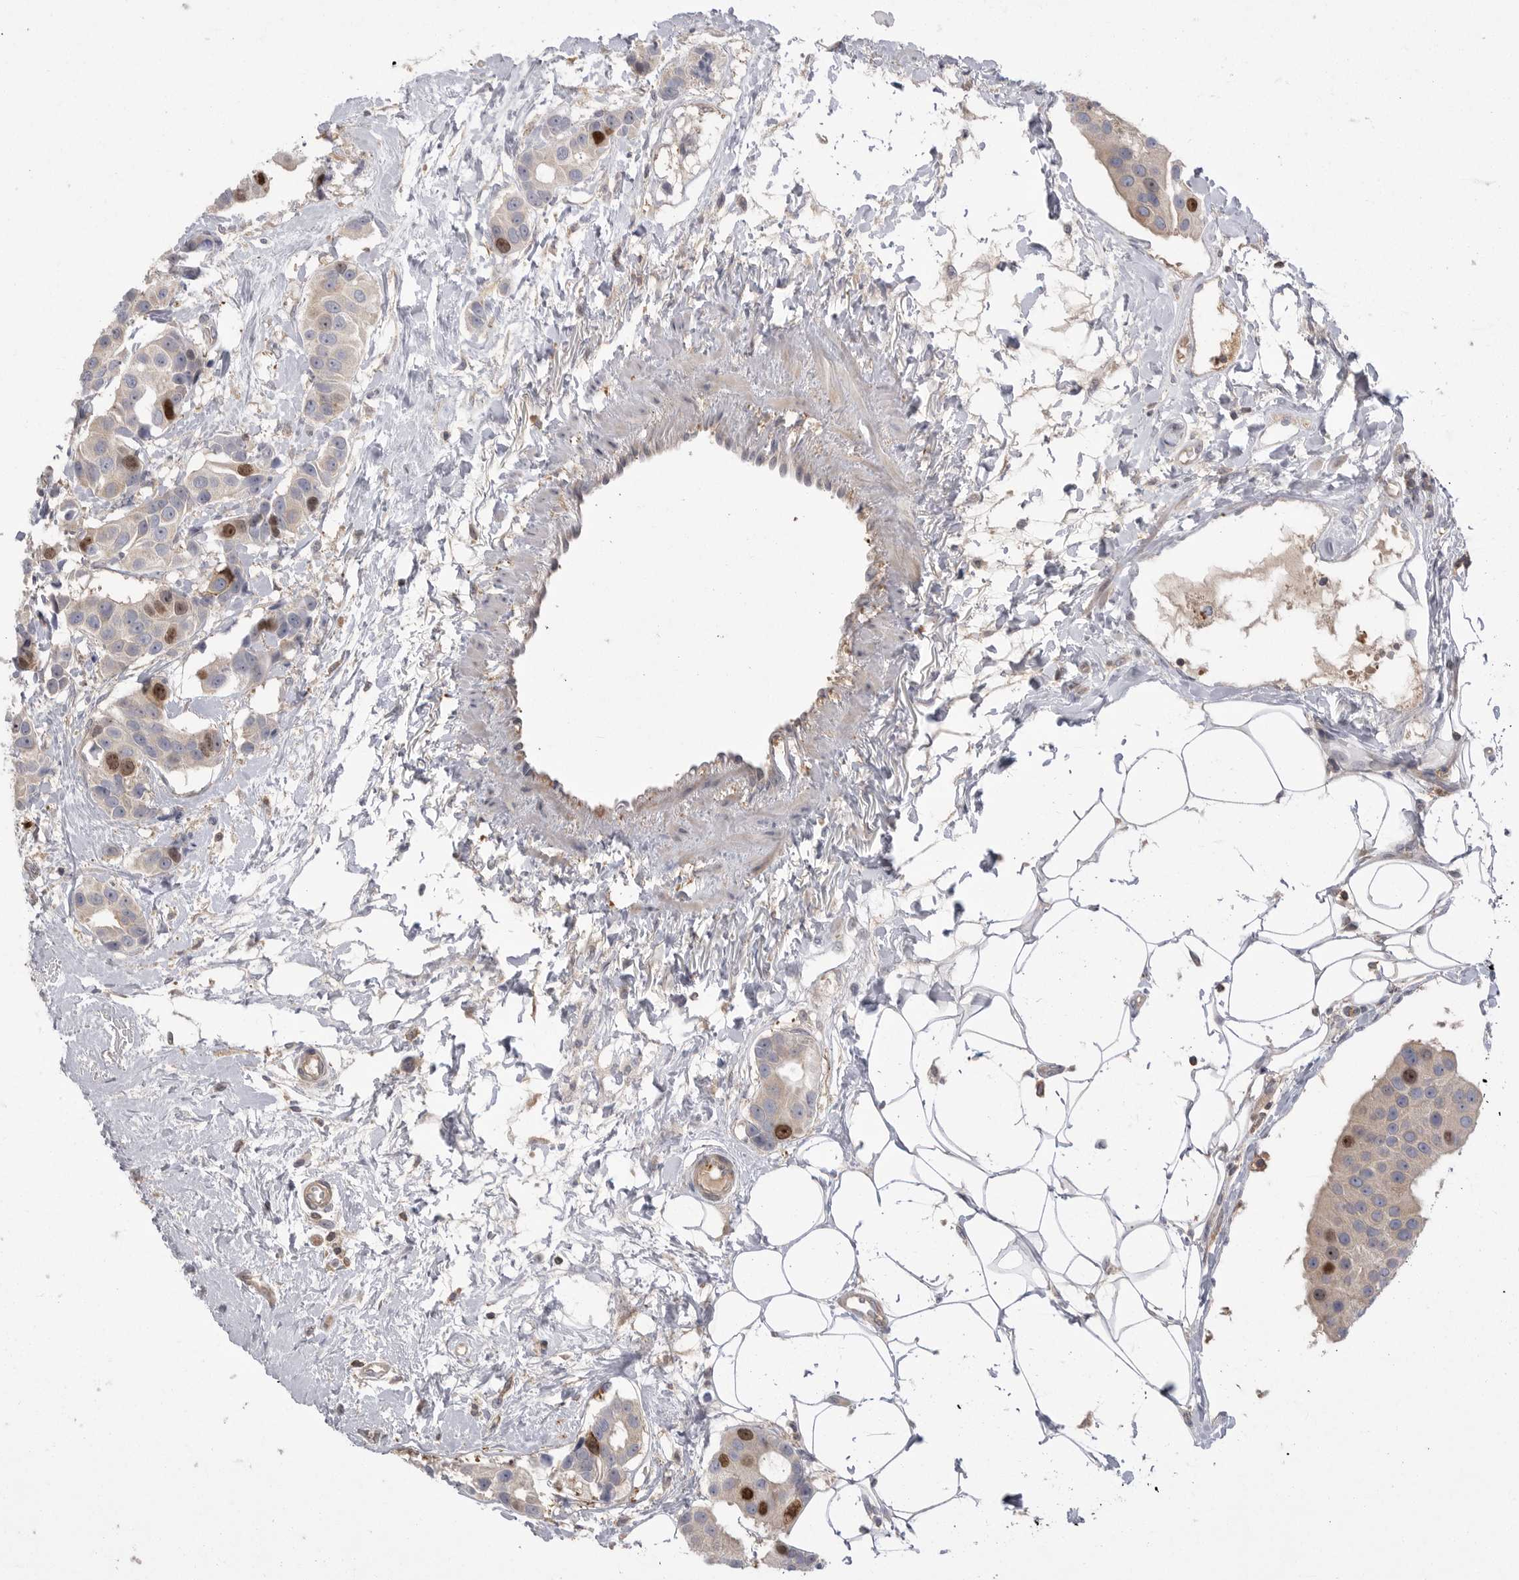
{"staining": {"intensity": "strong", "quantity": "<25%", "location": "cytoplasmic/membranous,nuclear"}, "tissue": "breast cancer", "cell_type": "Tumor cells", "image_type": "cancer", "snomed": [{"axis": "morphology", "description": "Normal tissue, NOS"}, {"axis": "morphology", "description": "Duct carcinoma"}, {"axis": "topography", "description": "Breast"}], "caption": "IHC staining of breast cancer, which exhibits medium levels of strong cytoplasmic/membranous and nuclear staining in about <25% of tumor cells indicating strong cytoplasmic/membranous and nuclear protein positivity. The staining was performed using DAB (brown) for protein detection and nuclei were counterstained in hematoxylin (blue).", "gene": "TOP2A", "patient": {"sex": "female", "age": 39}}